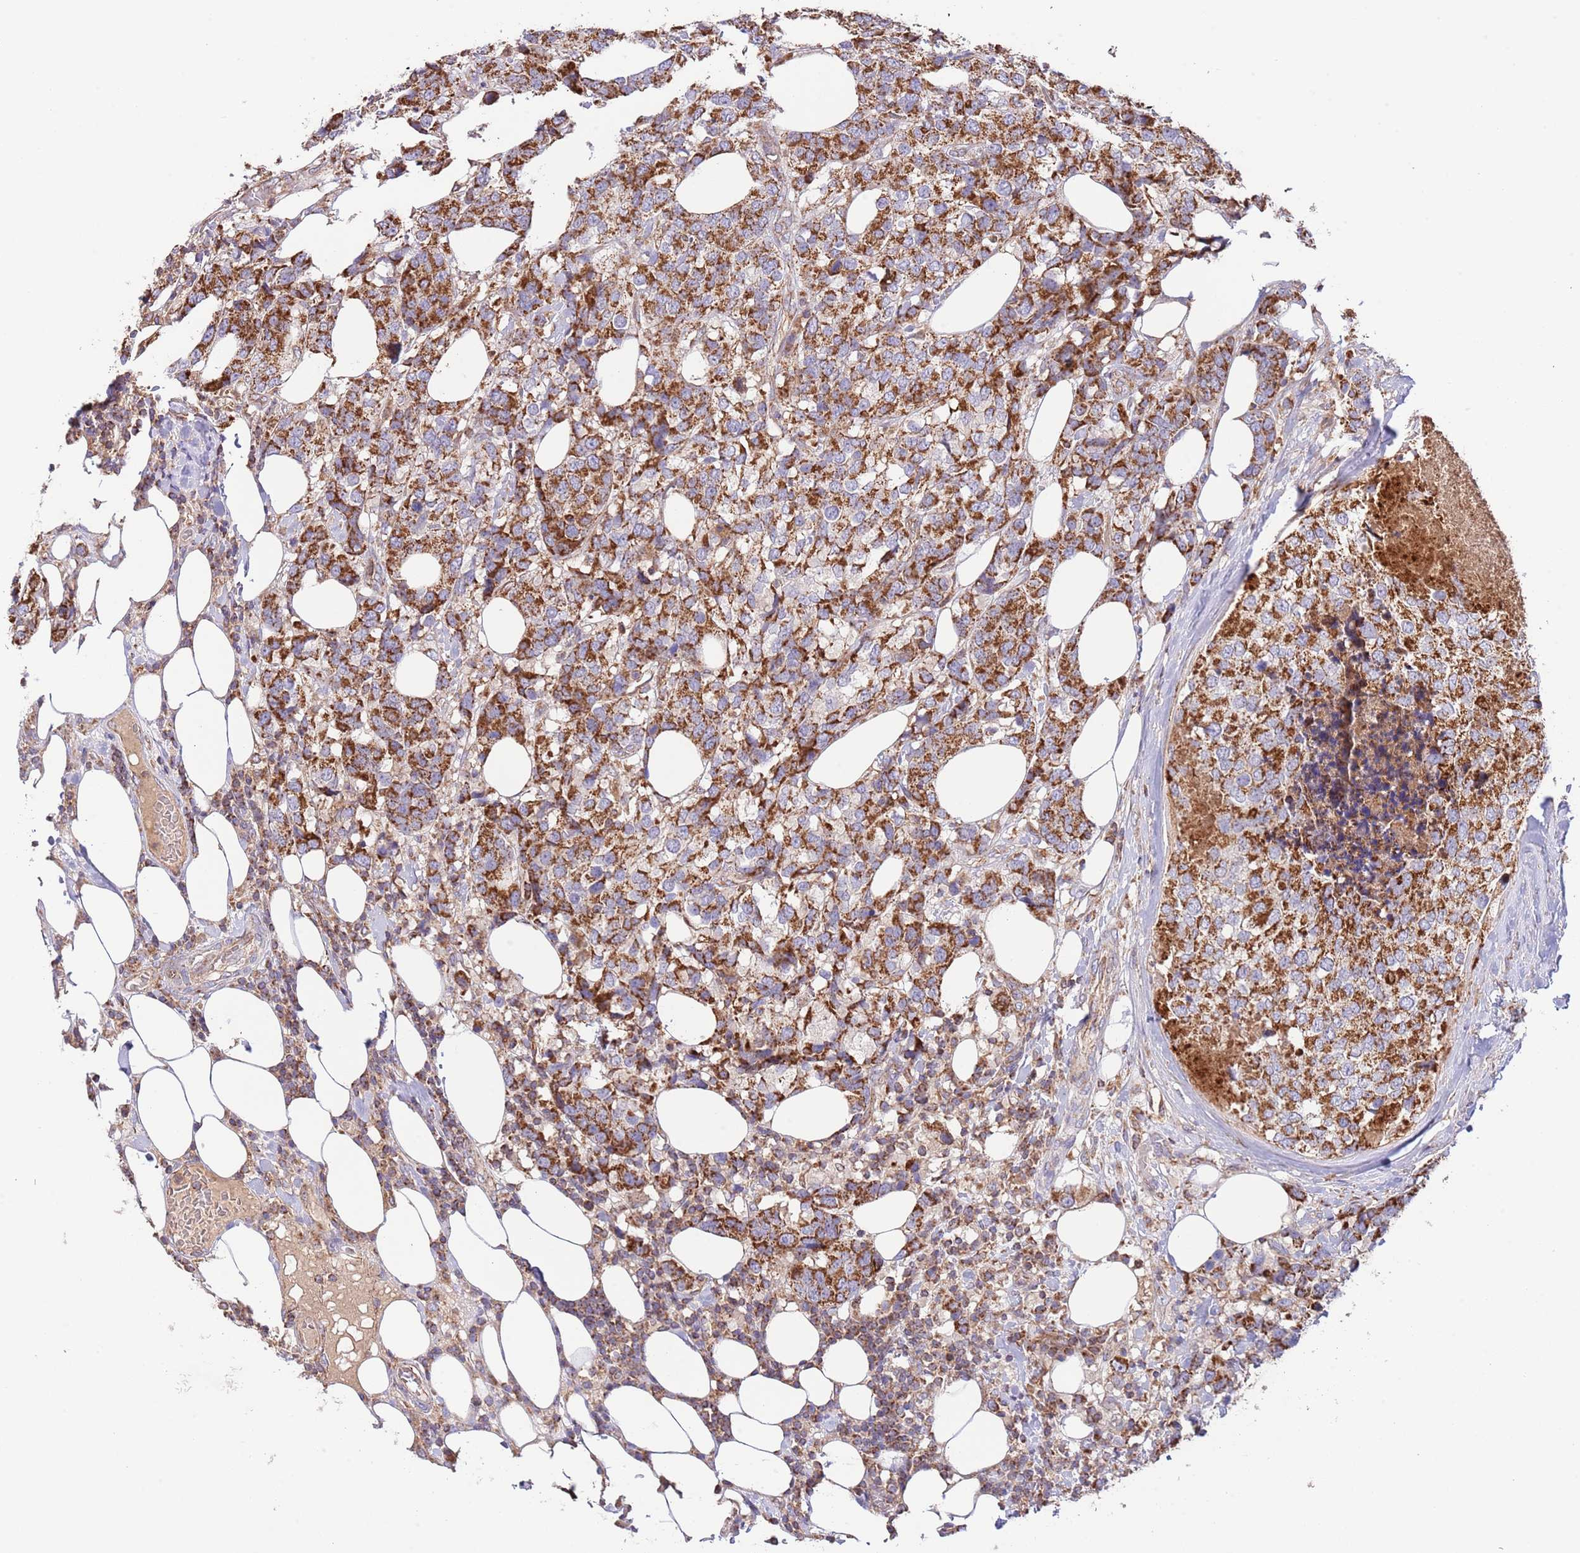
{"staining": {"intensity": "strong", "quantity": ">75%", "location": "cytoplasmic/membranous"}, "tissue": "breast cancer", "cell_type": "Tumor cells", "image_type": "cancer", "snomed": [{"axis": "morphology", "description": "Lobular carcinoma"}, {"axis": "topography", "description": "Breast"}], "caption": "The histopathology image exhibits a brown stain indicating the presence of a protein in the cytoplasmic/membranous of tumor cells in breast cancer (lobular carcinoma). (brown staining indicates protein expression, while blue staining denotes nuclei).", "gene": "DNAJA3", "patient": {"sex": "female", "age": 59}}